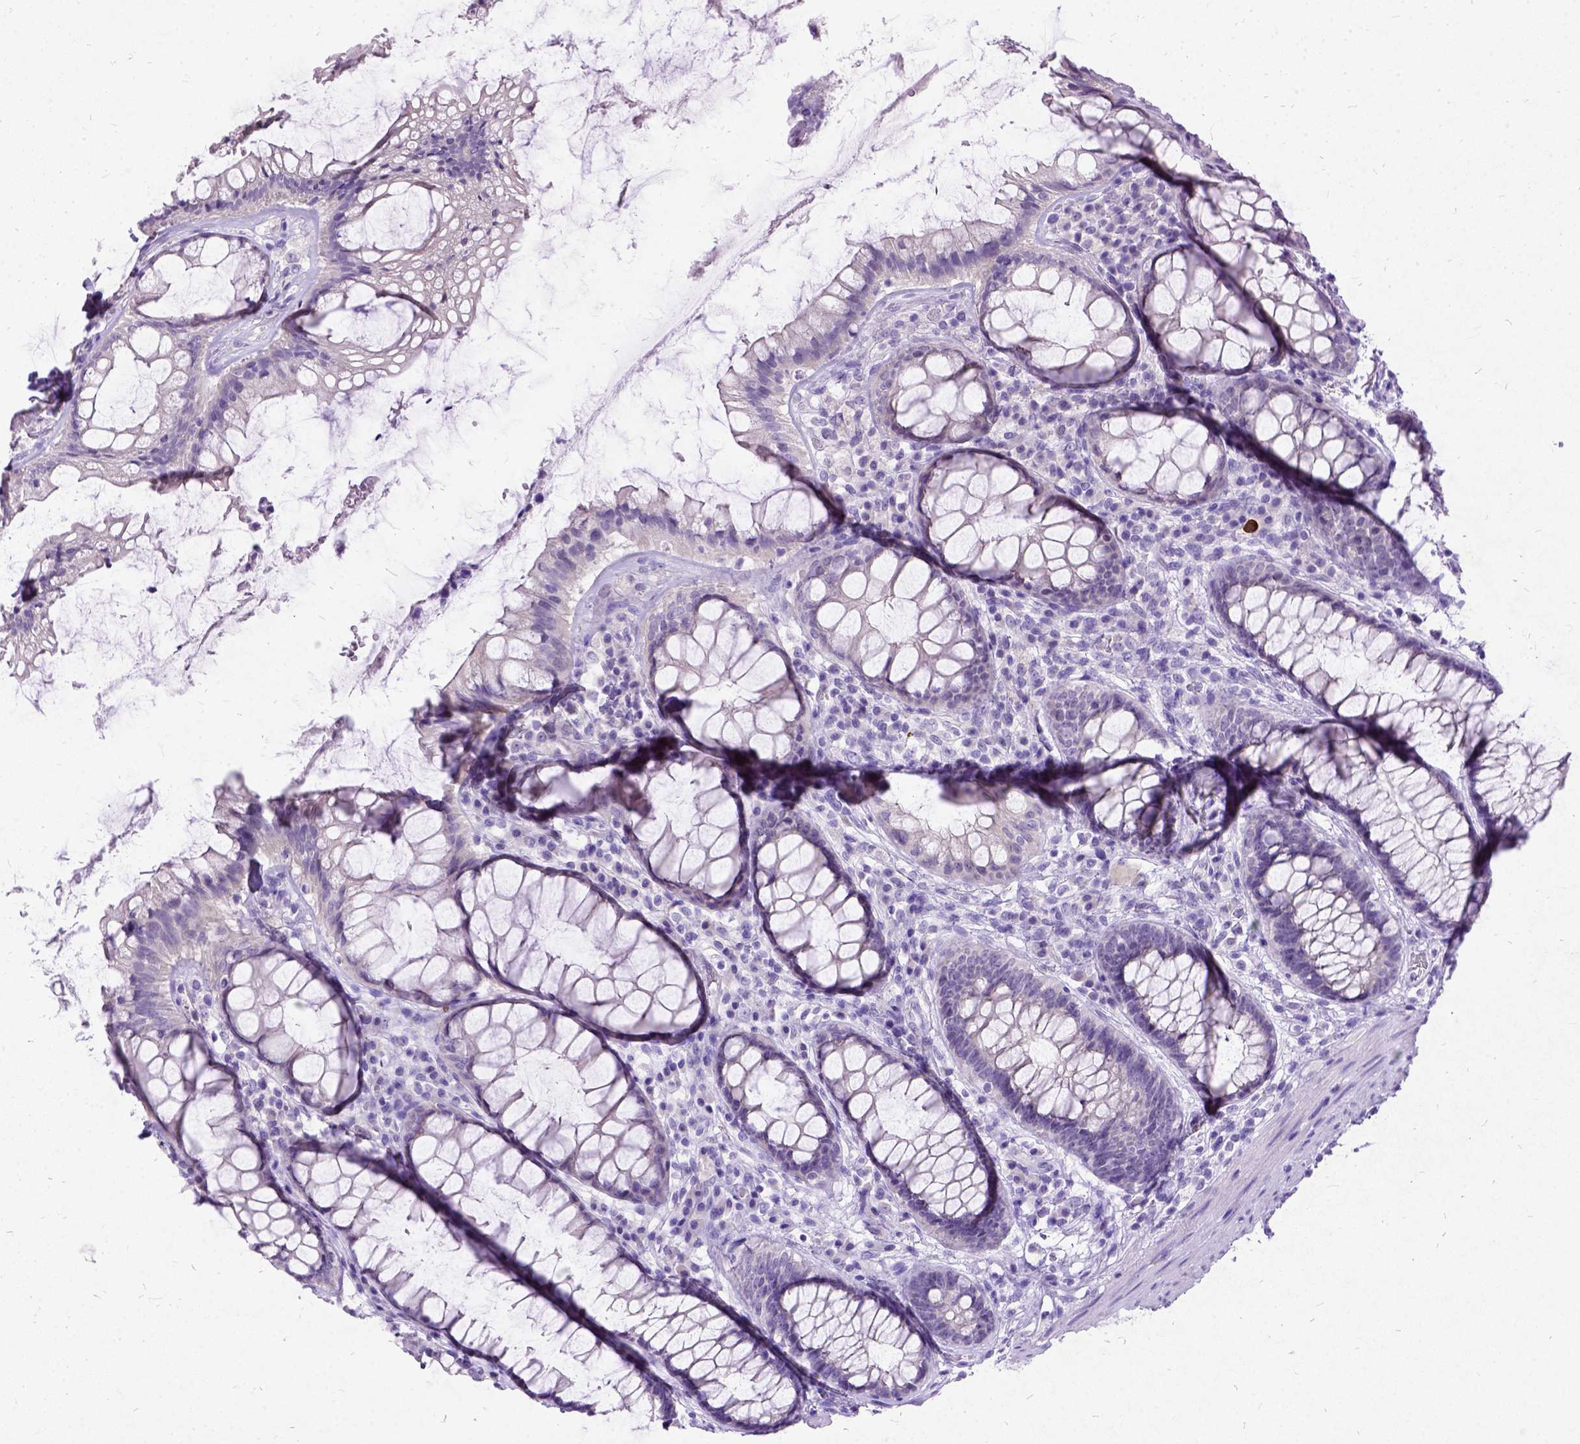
{"staining": {"intensity": "weak", "quantity": "<25%", "location": "cytoplasmic/membranous"}, "tissue": "rectum", "cell_type": "Glandular cells", "image_type": "normal", "snomed": [{"axis": "morphology", "description": "Normal tissue, NOS"}, {"axis": "topography", "description": "Rectum"}], "caption": "High magnification brightfield microscopy of benign rectum stained with DAB (brown) and counterstained with hematoxylin (blue): glandular cells show no significant expression. The staining is performed using DAB (3,3'-diaminobenzidine) brown chromogen with nuclei counter-stained in using hematoxylin.", "gene": "NEUROD4", "patient": {"sex": "male", "age": 72}}